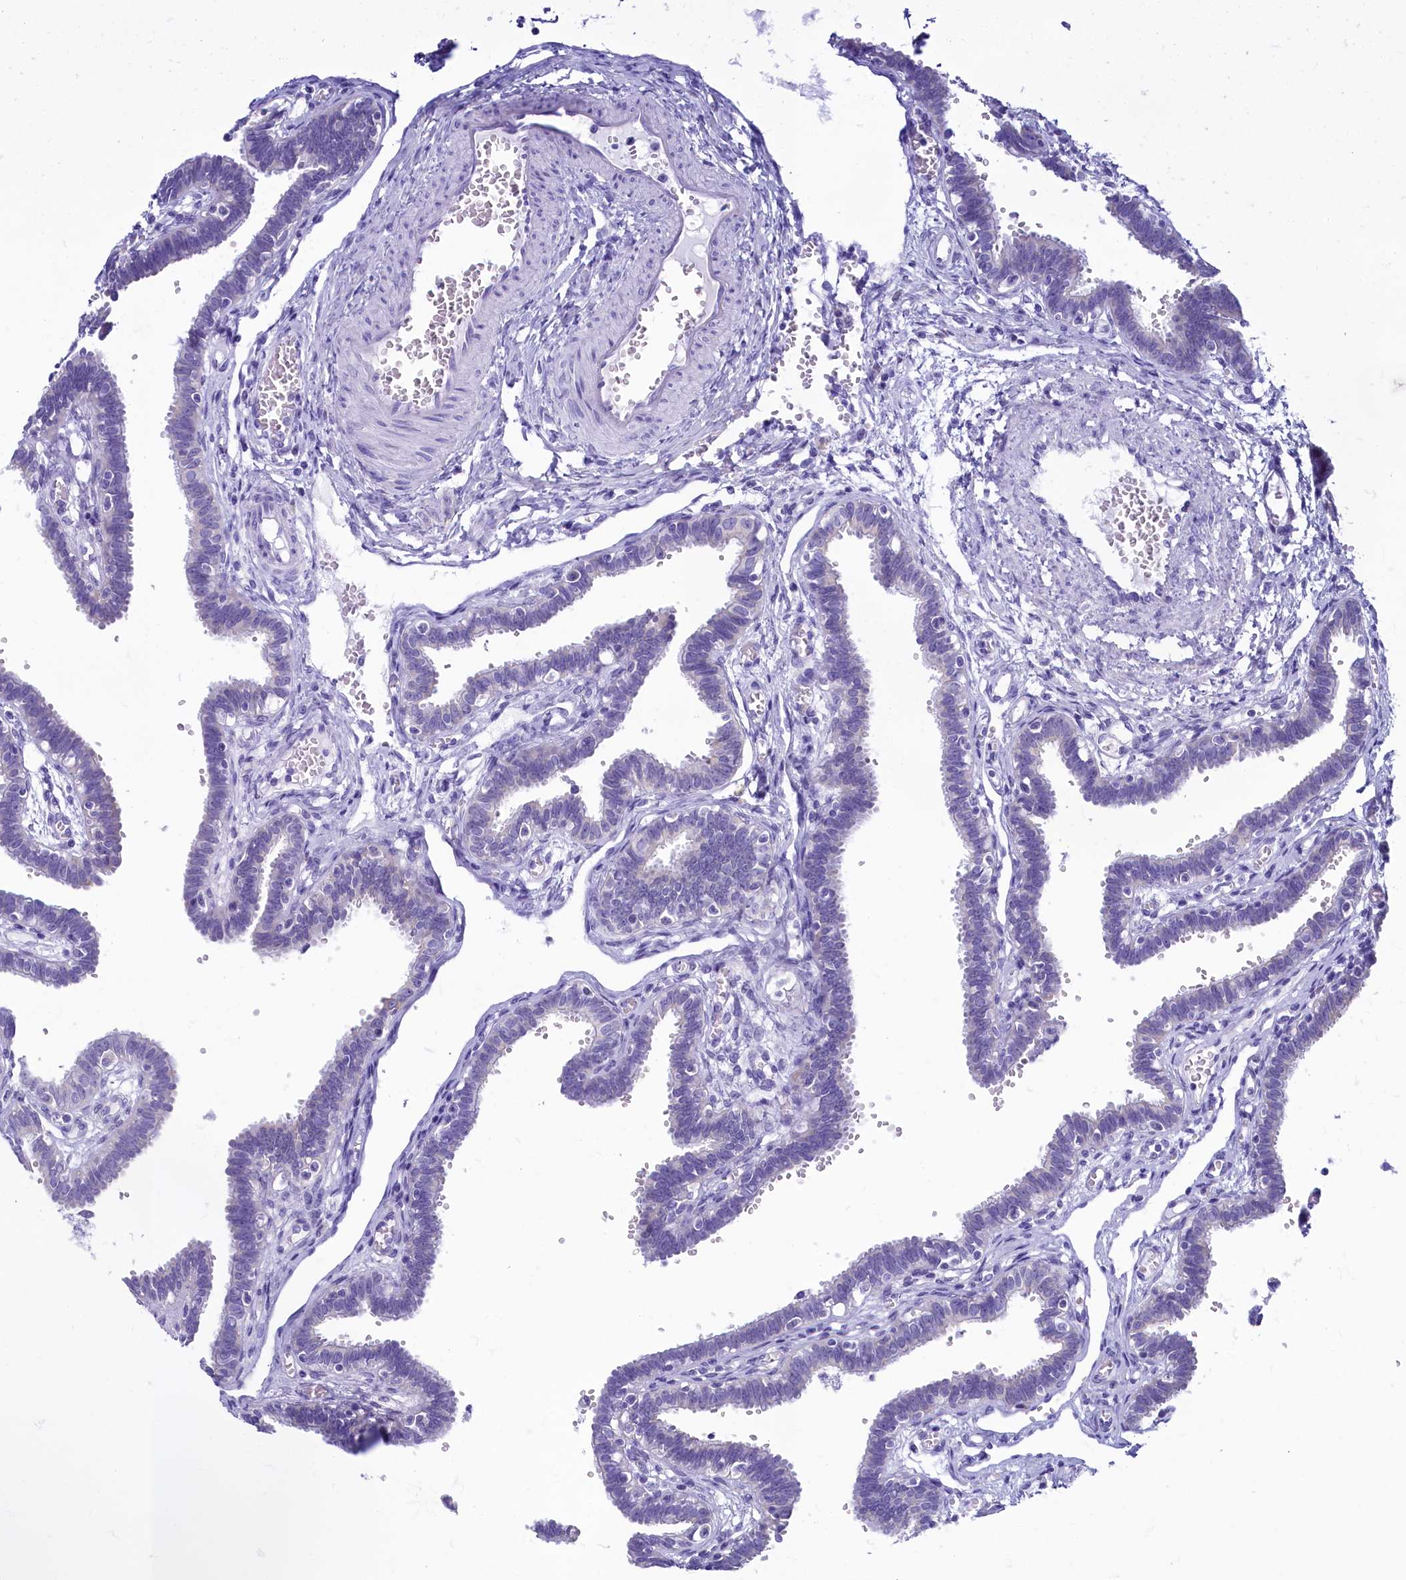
{"staining": {"intensity": "negative", "quantity": "none", "location": "none"}, "tissue": "fallopian tube", "cell_type": "Glandular cells", "image_type": "normal", "snomed": [{"axis": "morphology", "description": "Normal tissue, NOS"}, {"axis": "topography", "description": "Fallopian tube"}, {"axis": "topography", "description": "Placenta"}], "caption": "Immunohistochemical staining of unremarkable human fallopian tube shows no significant positivity in glandular cells.", "gene": "SKA3", "patient": {"sex": "female", "age": 32}}